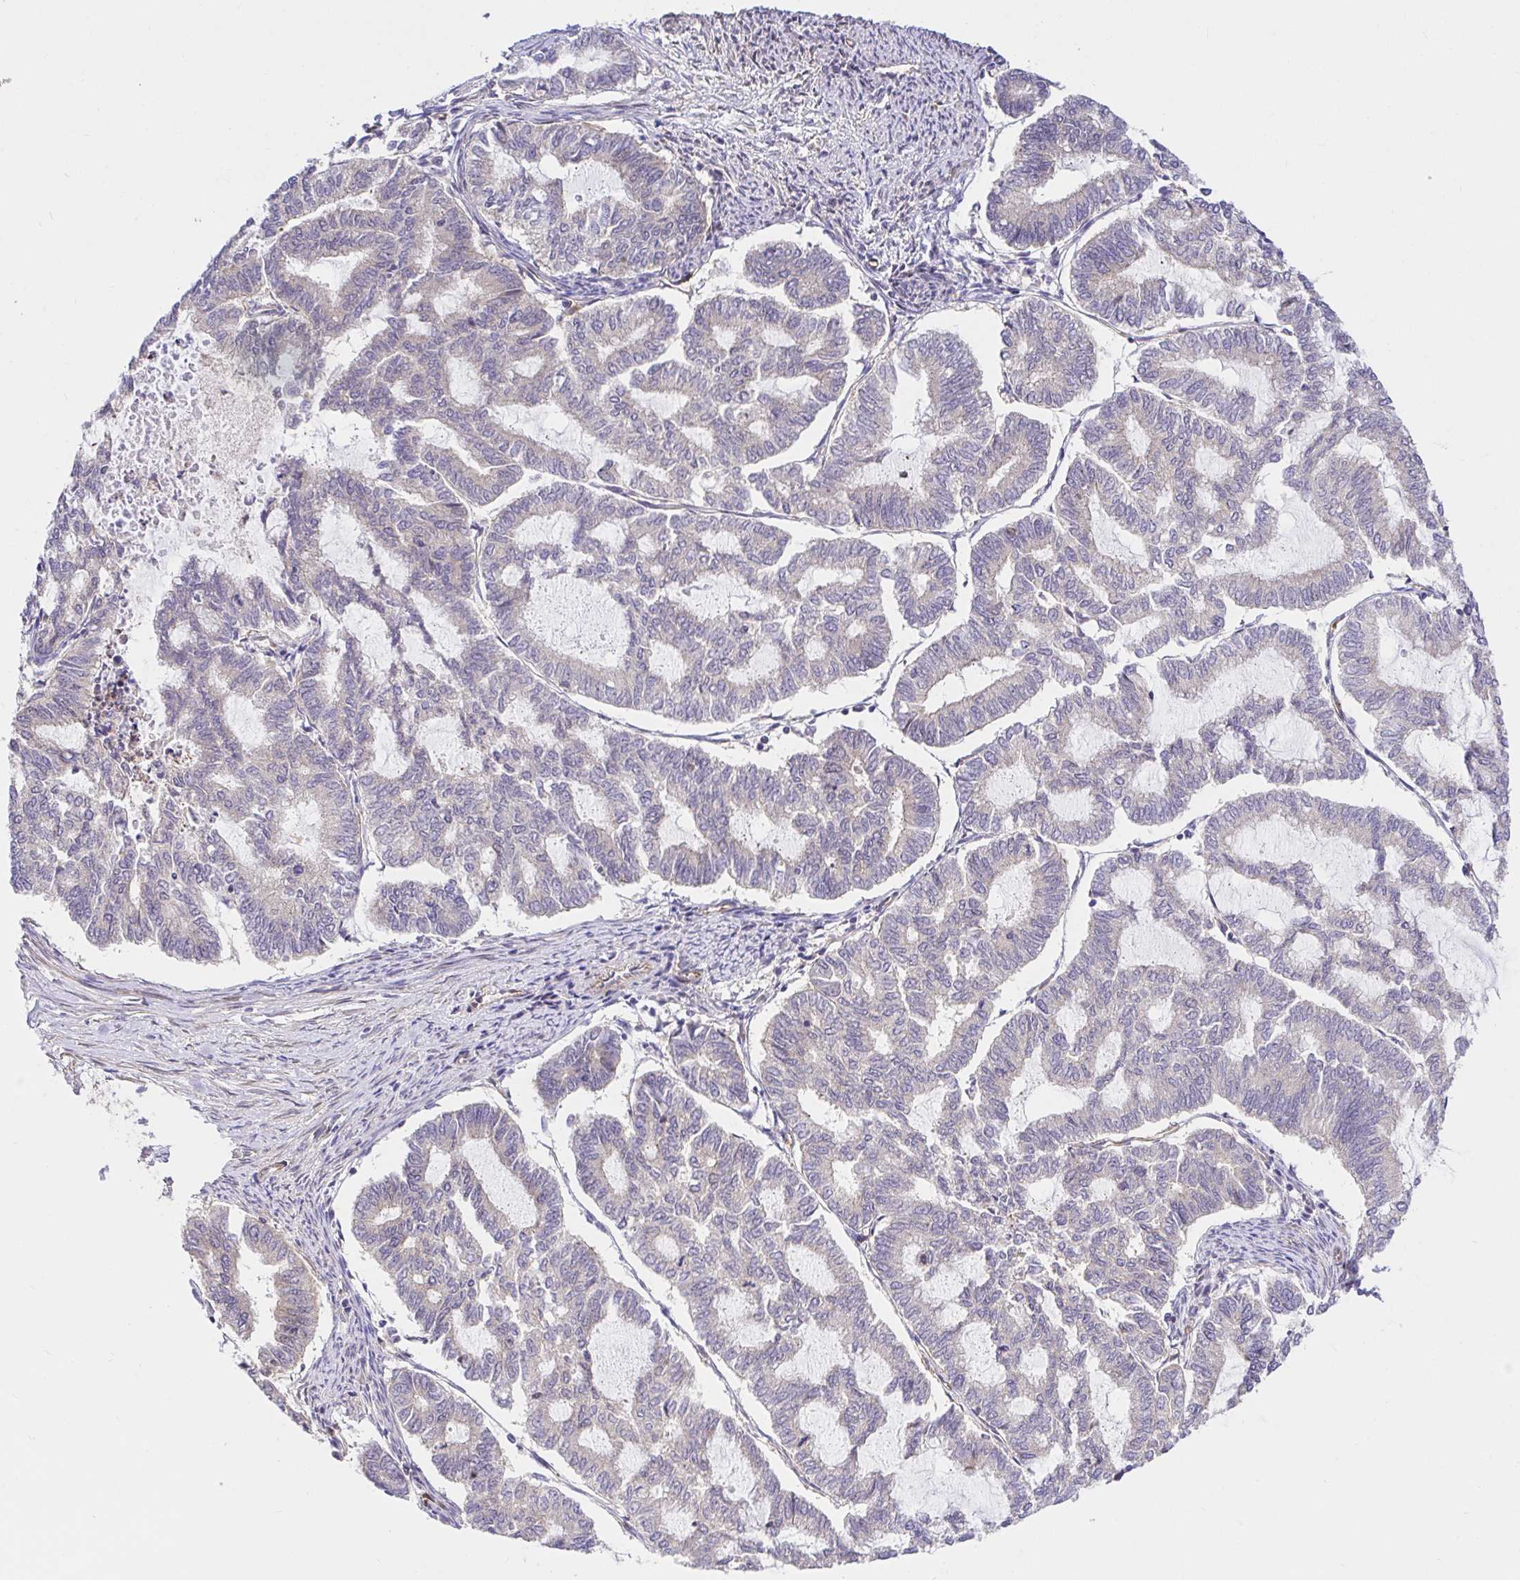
{"staining": {"intensity": "negative", "quantity": "none", "location": "none"}, "tissue": "endometrial cancer", "cell_type": "Tumor cells", "image_type": "cancer", "snomed": [{"axis": "morphology", "description": "Adenocarcinoma, NOS"}, {"axis": "topography", "description": "Endometrium"}], "caption": "This image is of endometrial adenocarcinoma stained with immunohistochemistry to label a protein in brown with the nuclei are counter-stained blue. There is no positivity in tumor cells. The staining is performed using DAB brown chromogen with nuclei counter-stained in using hematoxylin.", "gene": "TRIM55", "patient": {"sex": "female", "age": 79}}